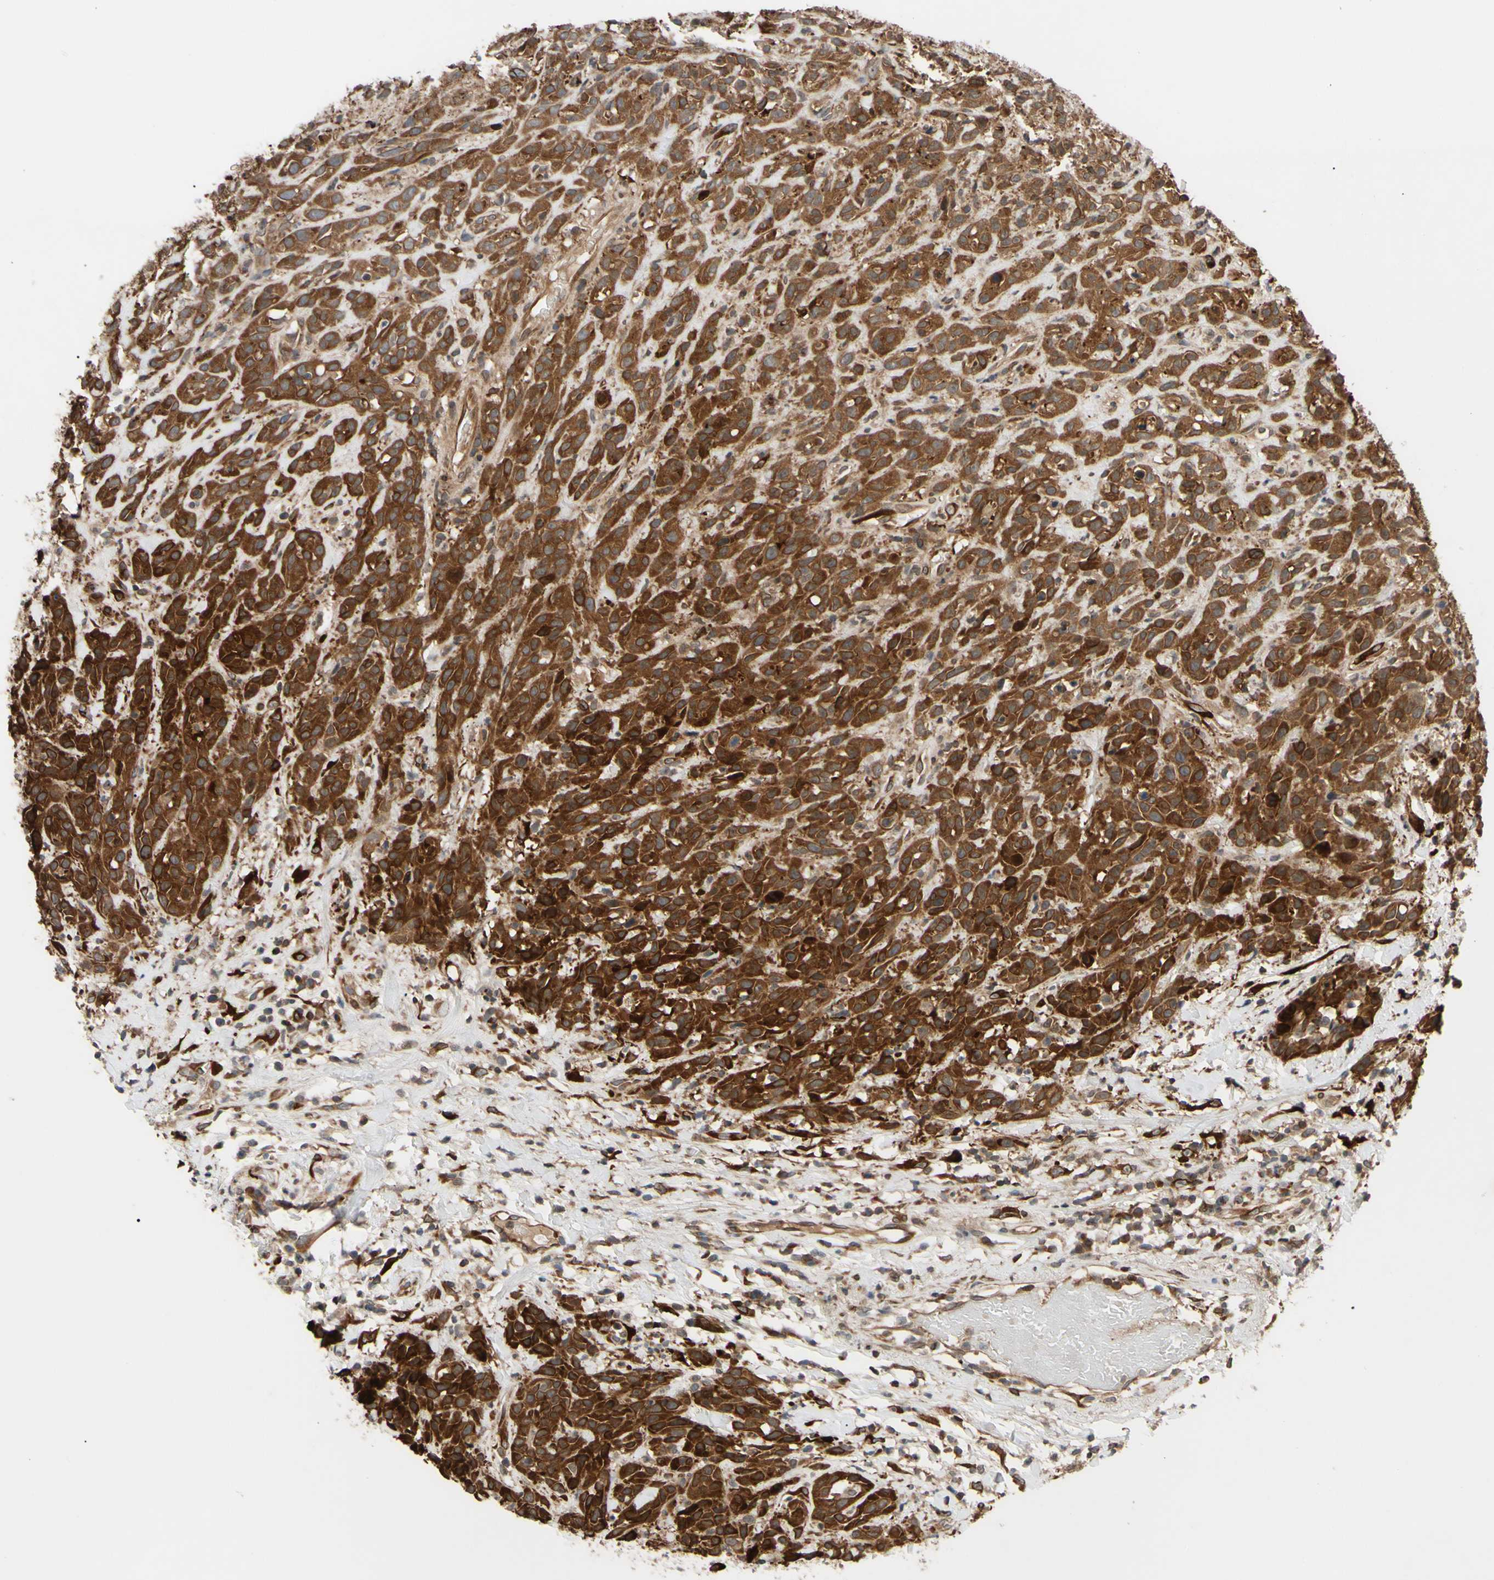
{"staining": {"intensity": "strong", "quantity": ">75%", "location": "cytoplasmic/membranous"}, "tissue": "head and neck cancer", "cell_type": "Tumor cells", "image_type": "cancer", "snomed": [{"axis": "morphology", "description": "Normal tissue, NOS"}, {"axis": "morphology", "description": "Squamous cell carcinoma, NOS"}, {"axis": "topography", "description": "Cartilage tissue"}, {"axis": "topography", "description": "Head-Neck"}], "caption": "A brown stain shows strong cytoplasmic/membranous positivity of a protein in human head and neck cancer tumor cells.", "gene": "PRAF2", "patient": {"sex": "male", "age": 62}}